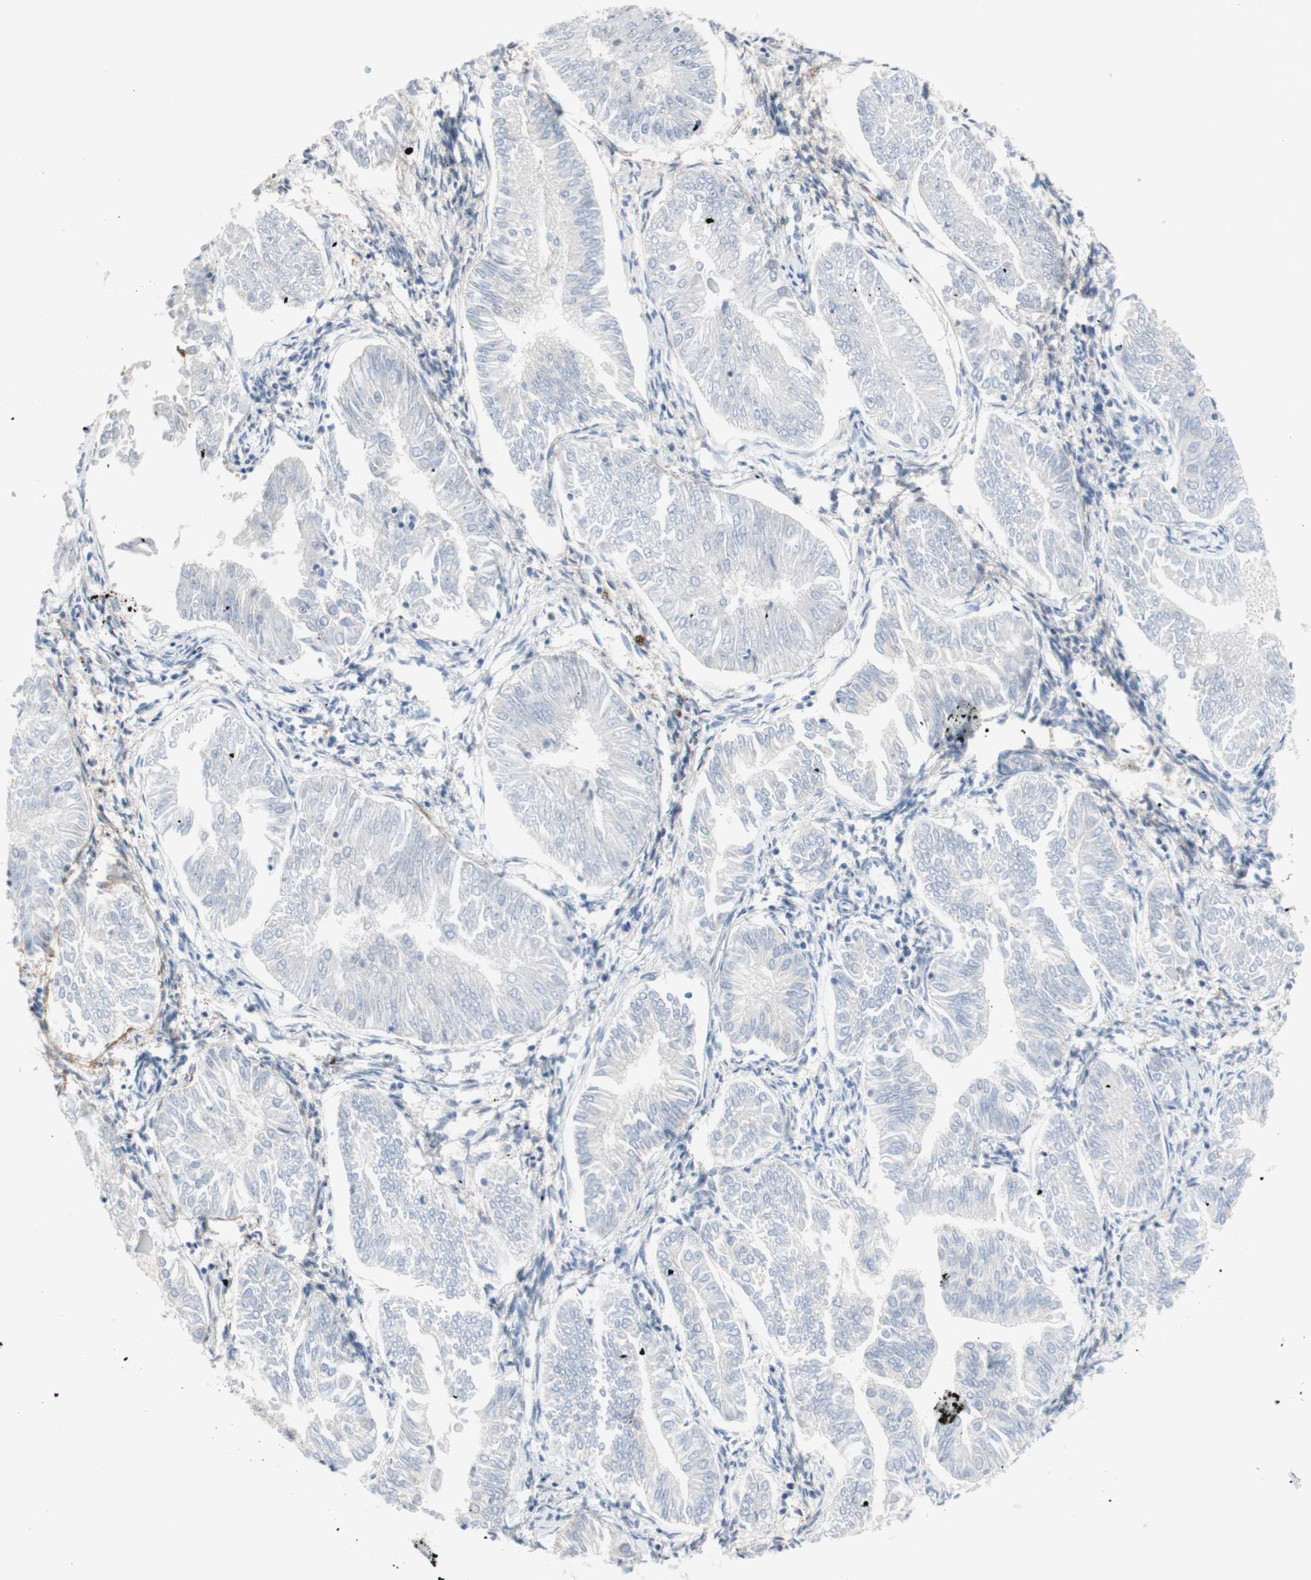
{"staining": {"intensity": "negative", "quantity": "none", "location": "none"}, "tissue": "endometrial cancer", "cell_type": "Tumor cells", "image_type": "cancer", "snomed": [{"axis": "morphology", "description": "Adenocarcinoma, NOS"}, {"axis": "topography", "description": "Endometrium"}], "caption": "Immunohistochemistry of human endometrial cancer (adenocarcinoma) shows no positivity in tumor cells. Brightfield microscopy of immunohistochemistry (IHC) stained with DAB (brown) and hematoxylin (blue), captured at high magnification.", "gene": "F3", "patient": {"sex": "female", "age": 53}}